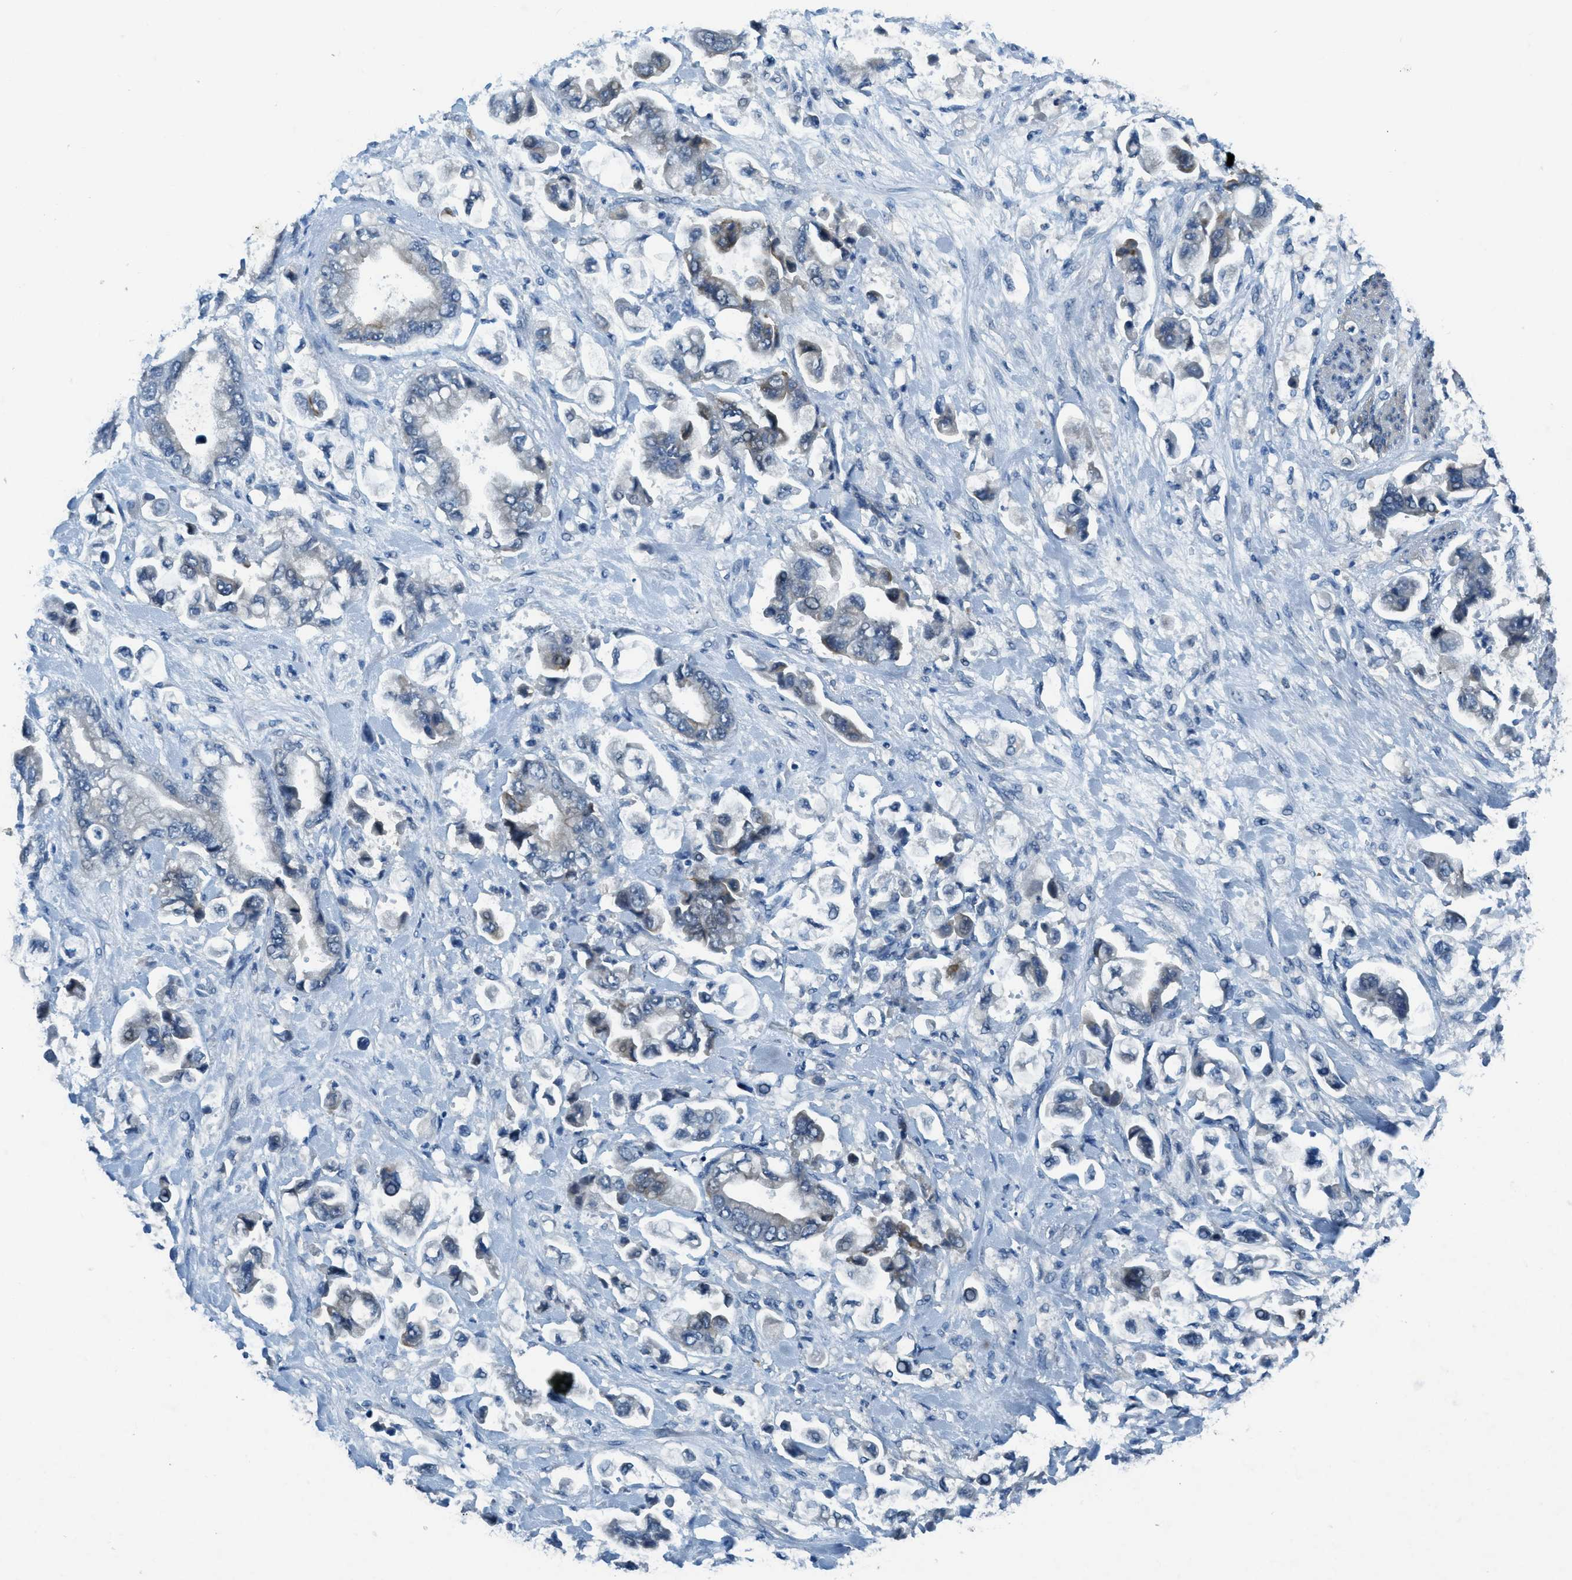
{"staining": {"intensity": "weak", "quantity": "<25%", "location": "cytoplasmic/membranous"}, "tissue": "stomach cancer", "cell_type": "Tumor cells", "image_type": "cancer", "snomed": [{"axis": "morphology", "description": "Normal tissue, NOS"}, {"axis": "morphology", "description": "Adenocarcinoma, NOS"}, {"axis": "topography", "description": "Stomach"}], "caption": "Immunohistochemical staining of human adenocarcinoma (stomach) exhibits no significant positivity in tumor cells. (DAB (3,3'-diaminobenzidine) IHC with hematoxylin counter stain).", "gene": "KLHL8", "patient": {"sex": "male", "age": 62}}